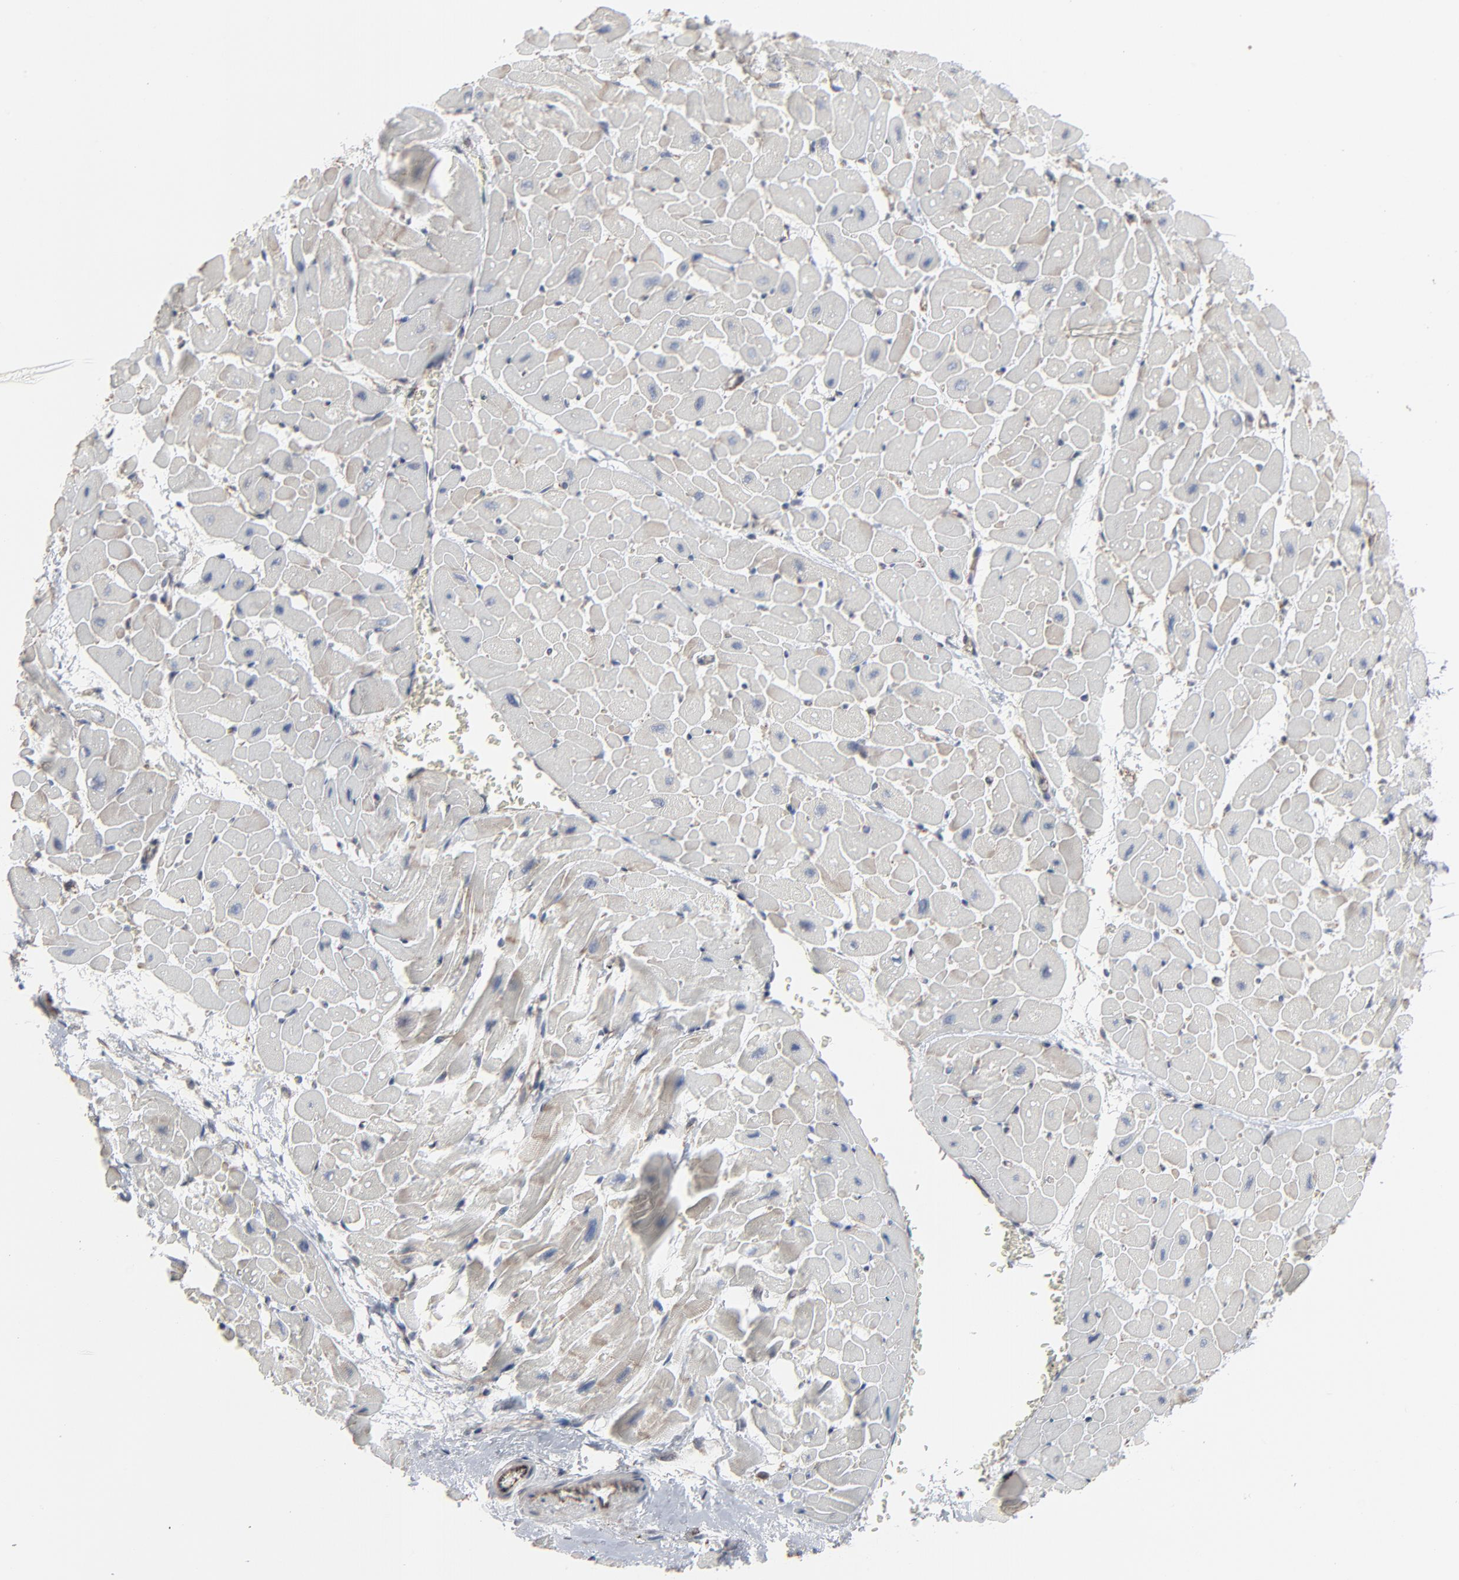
{"staining": {"intensity": "moderate", "quantity": "<25%", "location": "cytoplasmic/membranous"}, "tissue": "heart muscle", "cell_type": "Cardiomyocytes", "image_type": "normal", "snomed": [{"axis": "morphology", "description": "Normal tissue, NOS"}, {"axis": "topography", "description": "Heart"}], "caption": "This photomicrograph displays normal heart muscle stained with IHC to label a protein in brown. The cytoplasmic/membranous of cardiomyocytes show moderate positivity for the protein. Nuclei are counter-stained blue.", "gene": "CTNND1", "patient": {"sex": "male", "age": 45}}